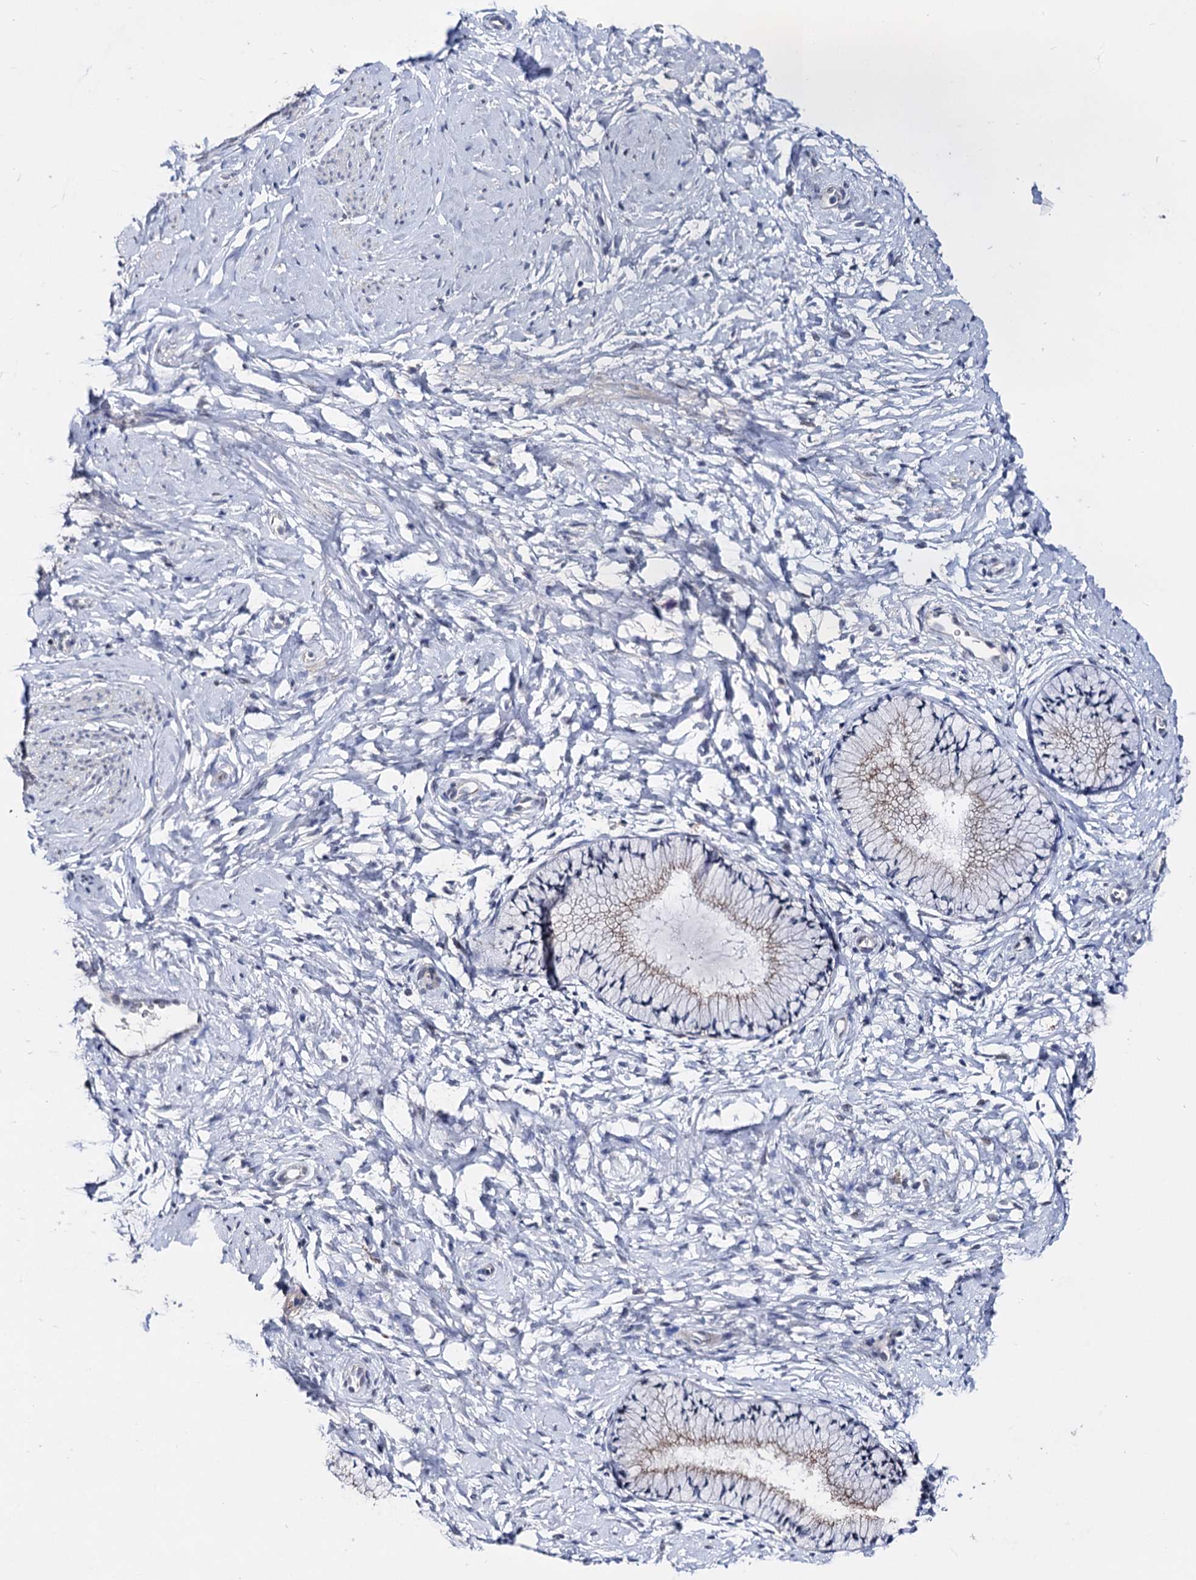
{"staining": {"intensity": "weak", "quantity": "25%-75%", "location": "cytoplasmic/membranous"}, "tissue": "cervix", "cell_type": "Glandular cells", "image_type": "normal", "snomed": [{"axis": "morphology", "description": "Normal tissue, NOS"}, {"axis": "topography", "description": "Cervix"}], "caption": "This image demonstrates benign cervix stained with immunohistochemistry (IHC) to label a protein in brown. The cytoplasmic/membranous of glandular cells show weak positivity for the protein. Nuclei are counter-stained blue.", "gene": "CAPRIN2", "patient": {"sex": "female", "age": 33}}